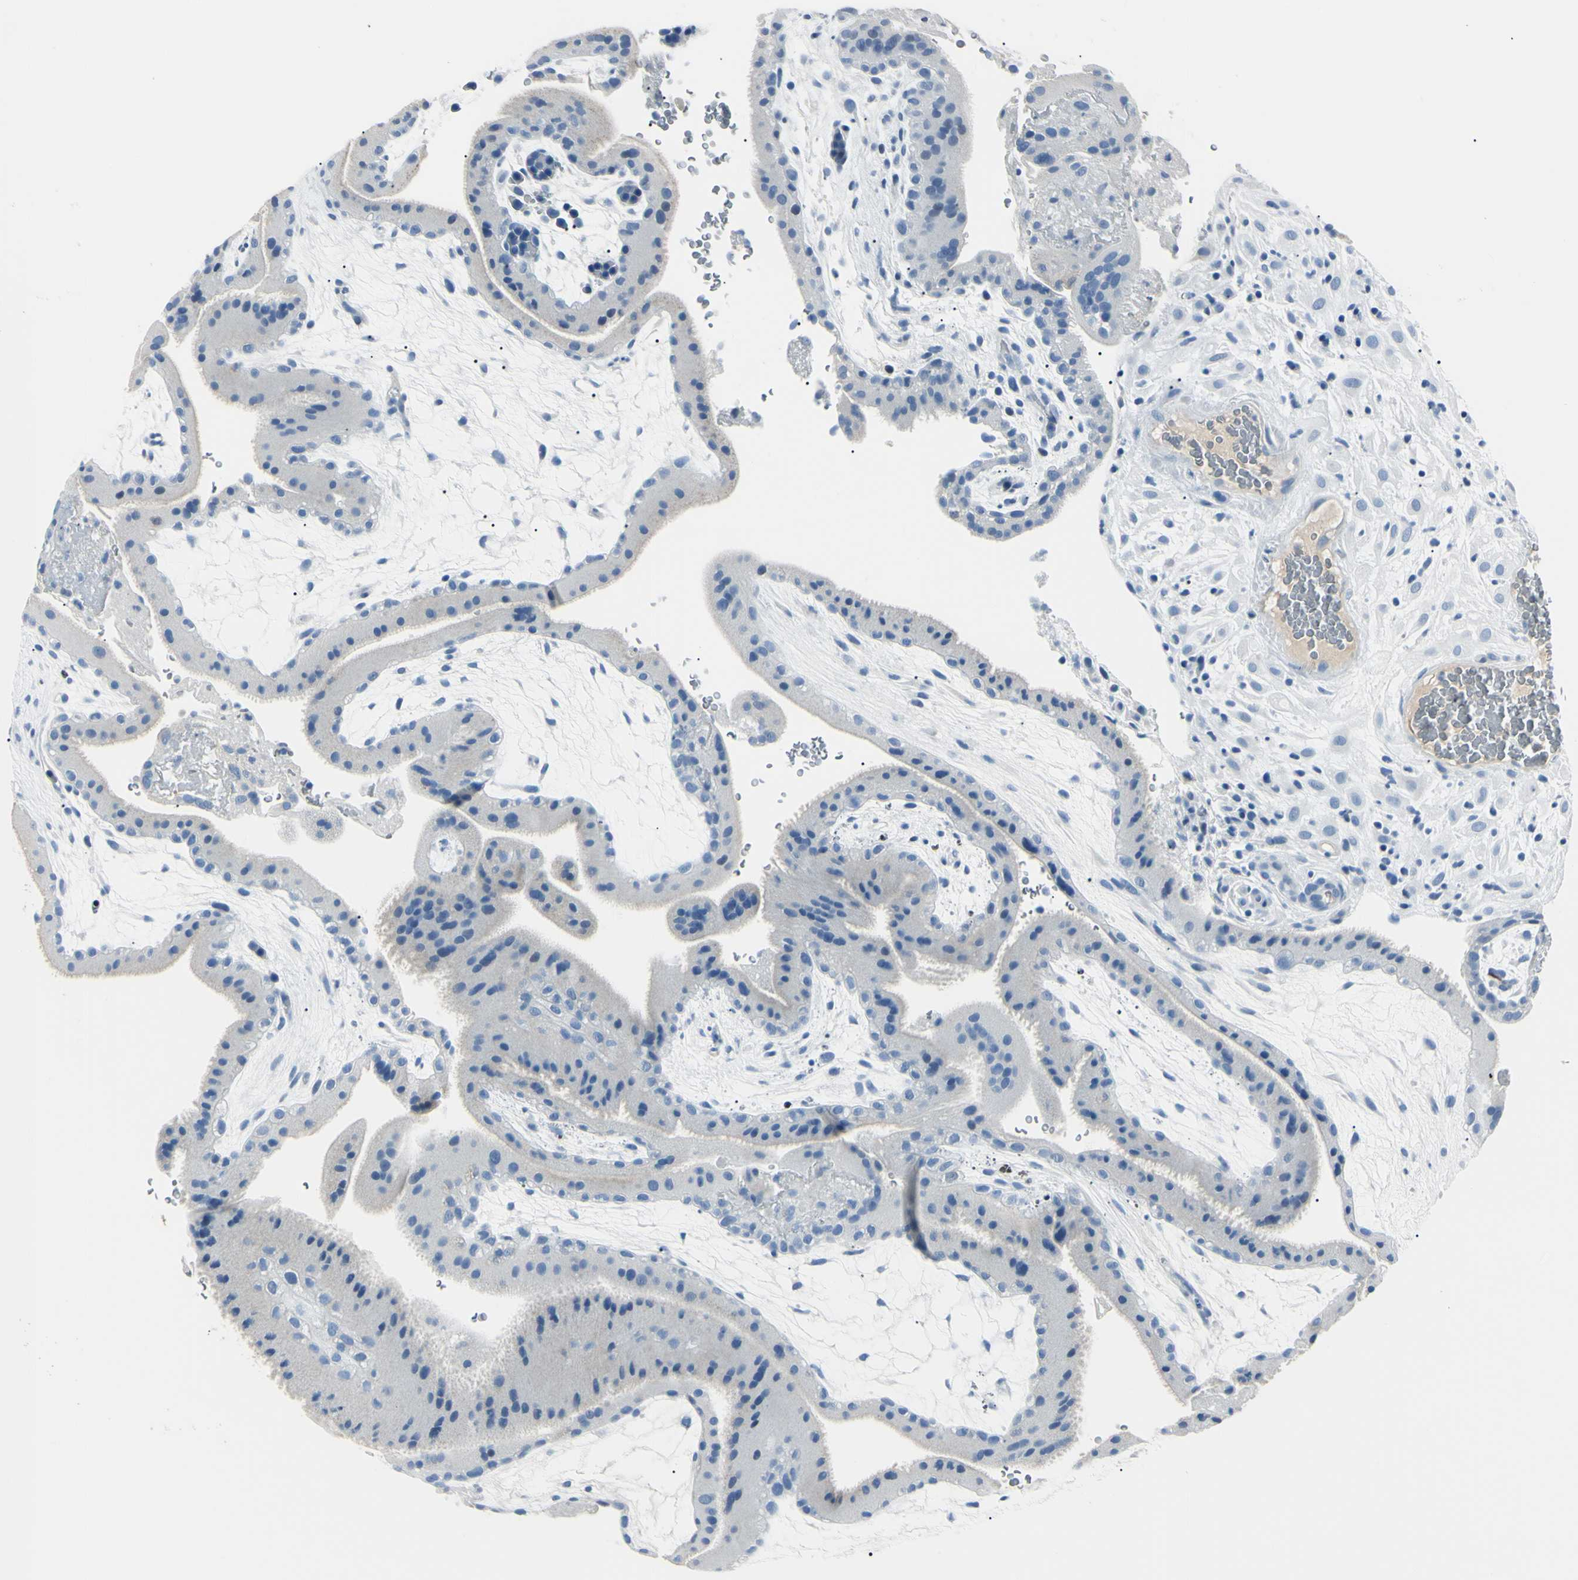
{"staining": {"intensity": "negative", "quantity": "none", "location": "none"}, "tissue": "placenta", "cell_type": "Decidual cells", "image_type": "normal", "snomed": [{"axis": "morphology", "description": "Normal tissue, NOS"}, {"axis": "topography", "description": "Placenta"}], "caption": "An IHC histopathology image of benign placenta is shown. There is no staining in decidual cells of placenta. The staining was performed using DAB to visualize the protein expression in brown, while the nuclei were stained in blue with hematoxylin (Magnification: 20x).", "gene": "CA2", "patient": {"sex": "female", "age": 19}}